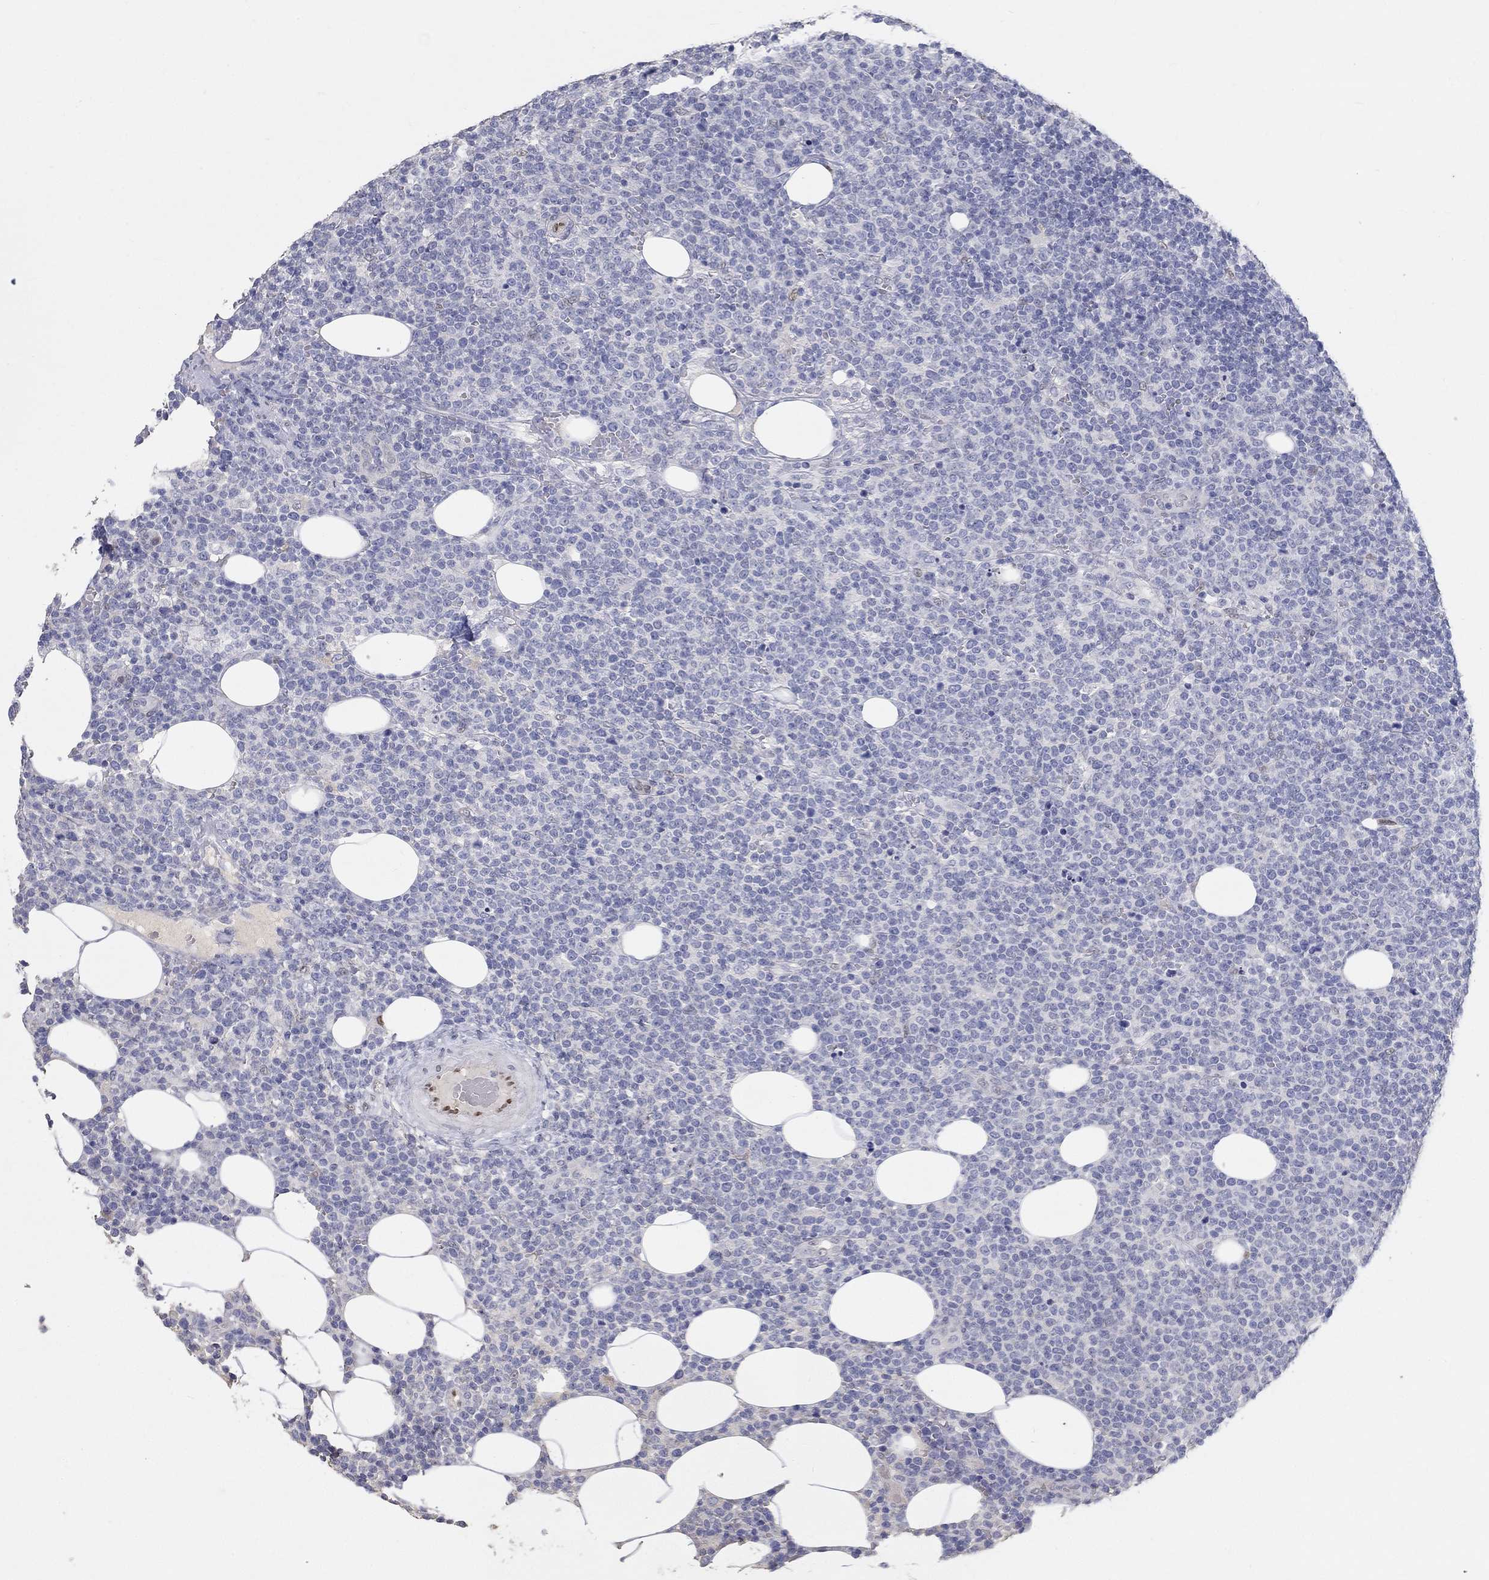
{"staining": {"intensity": "negative", "quantity": "none", "location": "none"}, "tissue": "lymphoma", "cell_type": "Tumor cells", "image_type": "cancer", "snomed": [{"axis": "morphology", "description": "Malignant lymphoma, non-Hodgkin's type, High grade"}, {"axis": "topography", "description": "Lymph node"}], "caption": "A high-resolution micrograph shows immunohistochemistry (IHC) staining of lymphoma, which displays no significant expression in tumor cells. (Stains: DAB (3,3'-diaminobenzidine) immunohistochemistry with hematoxylin counter stain, Microscopy: brightfield microscopy at high magnification).", "gene": "FGF2", "patient": {"sex": "male", "age": 61}}